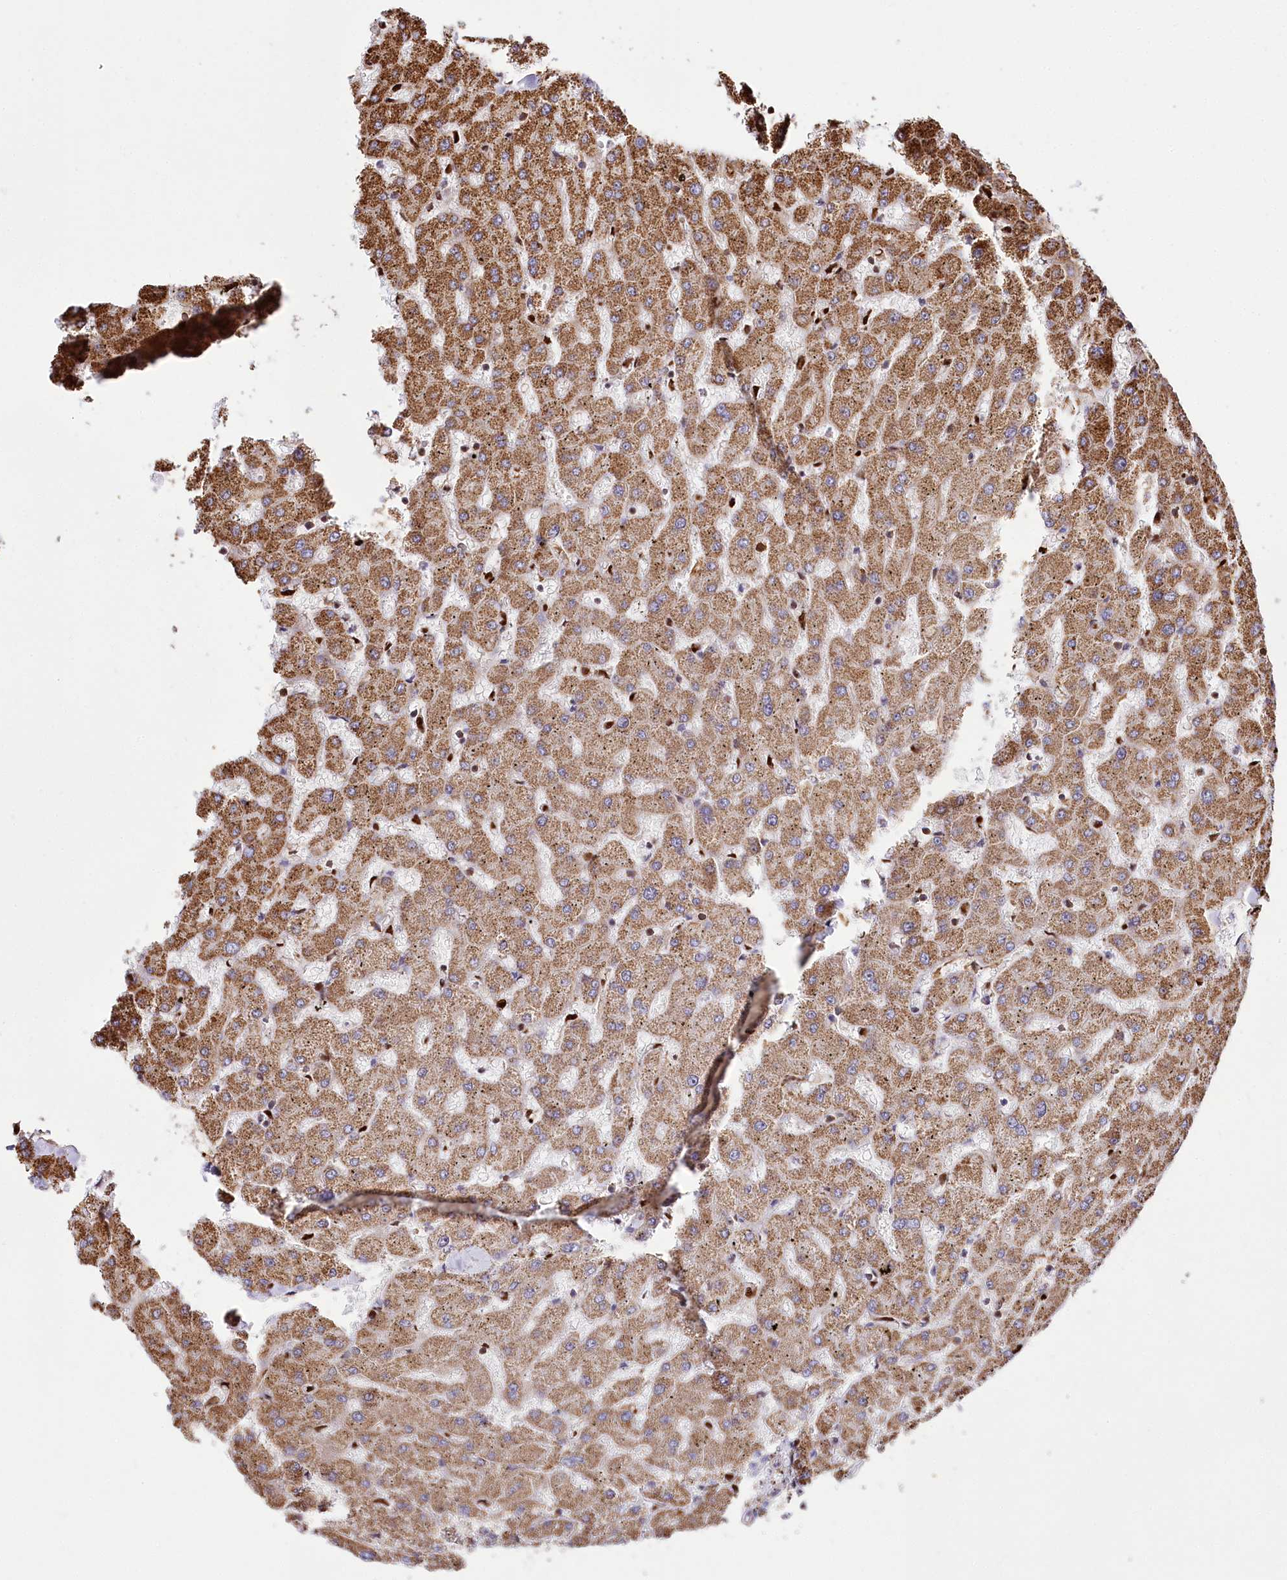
{"staining": {"intensity": "negative", "quantity": "none", "location": "none"}, "tissue": "liver", "cell_type": "Cholangiocytes", "image_type": "normal", "snomed": [{"axis": "morphology", "description": "Normal tissue, NOS"}, {"axis": "topography", "description": "Liver"}], "caption": "Cholangiocytes are negative for brown protein staining in normal liver. (DAB (3,3'-diaminobenzidine) immunohistochemistry visualized using brightfield microscopy, high magnification).", "gene": "FIGN", "patient": {"sex": "female", "age": 63}}